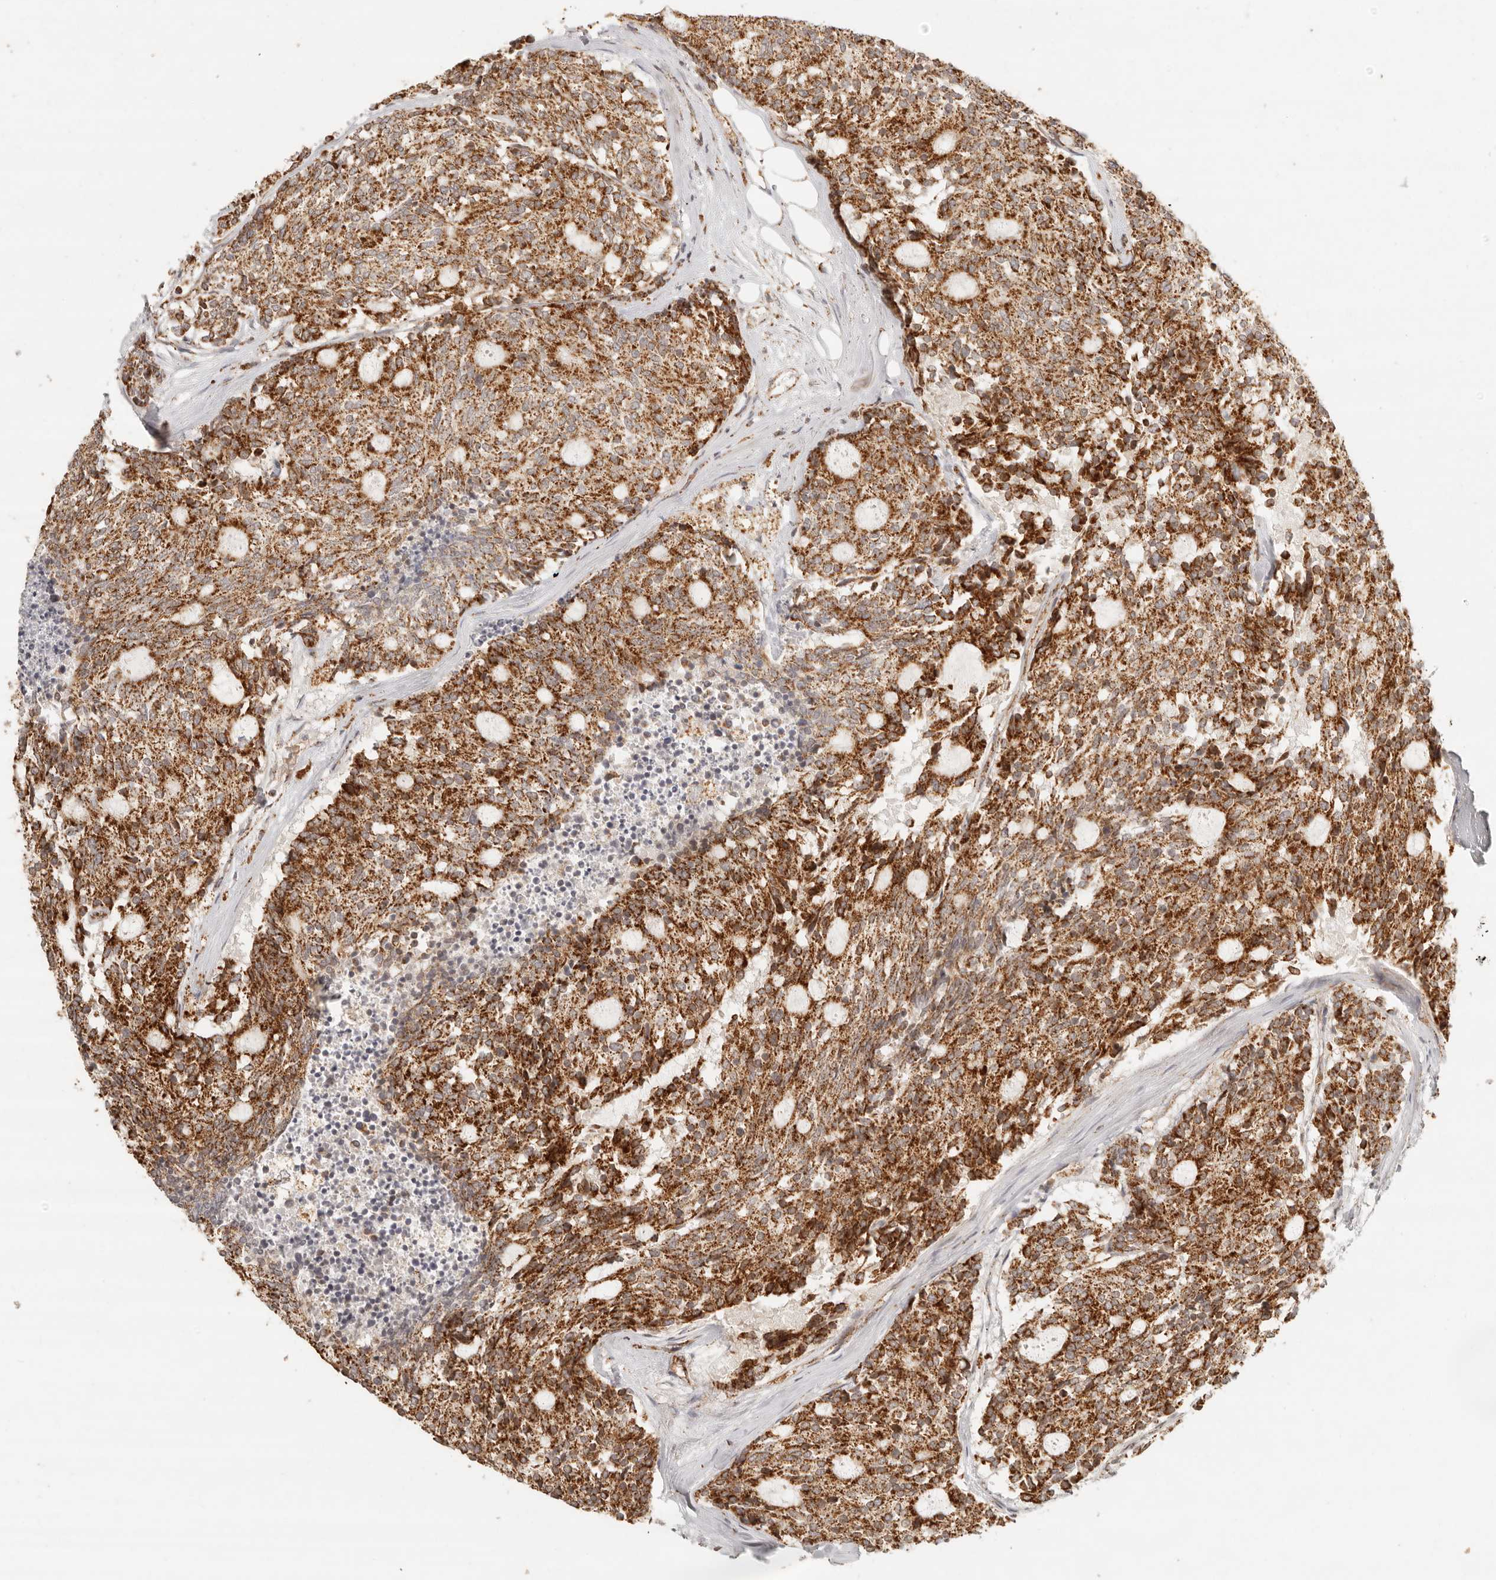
{"staining": {"intensity": "strong", "quantity": ">75%", "location": "cytoplasmic/membranous"}, "tissue": "carcinoid", "cell_type": "Tumor cells", "image_type": "cancer", "snomed": [{"axis": "morphology", "description": "Carcinoid, malignant, NOS"}, {"axis": "topography", "description": "Pancreas"}], "caption": "This micrograph demonstrates carcinoid stained with immunohistochemistry to label a protein in brown. The cytoplasmic/membranous of tumor cells show strong positivity for the protein. Nuclei are counter-stained blue.", "gene": "MRPL55", "patient": {"sex": "female", "age": 54}}